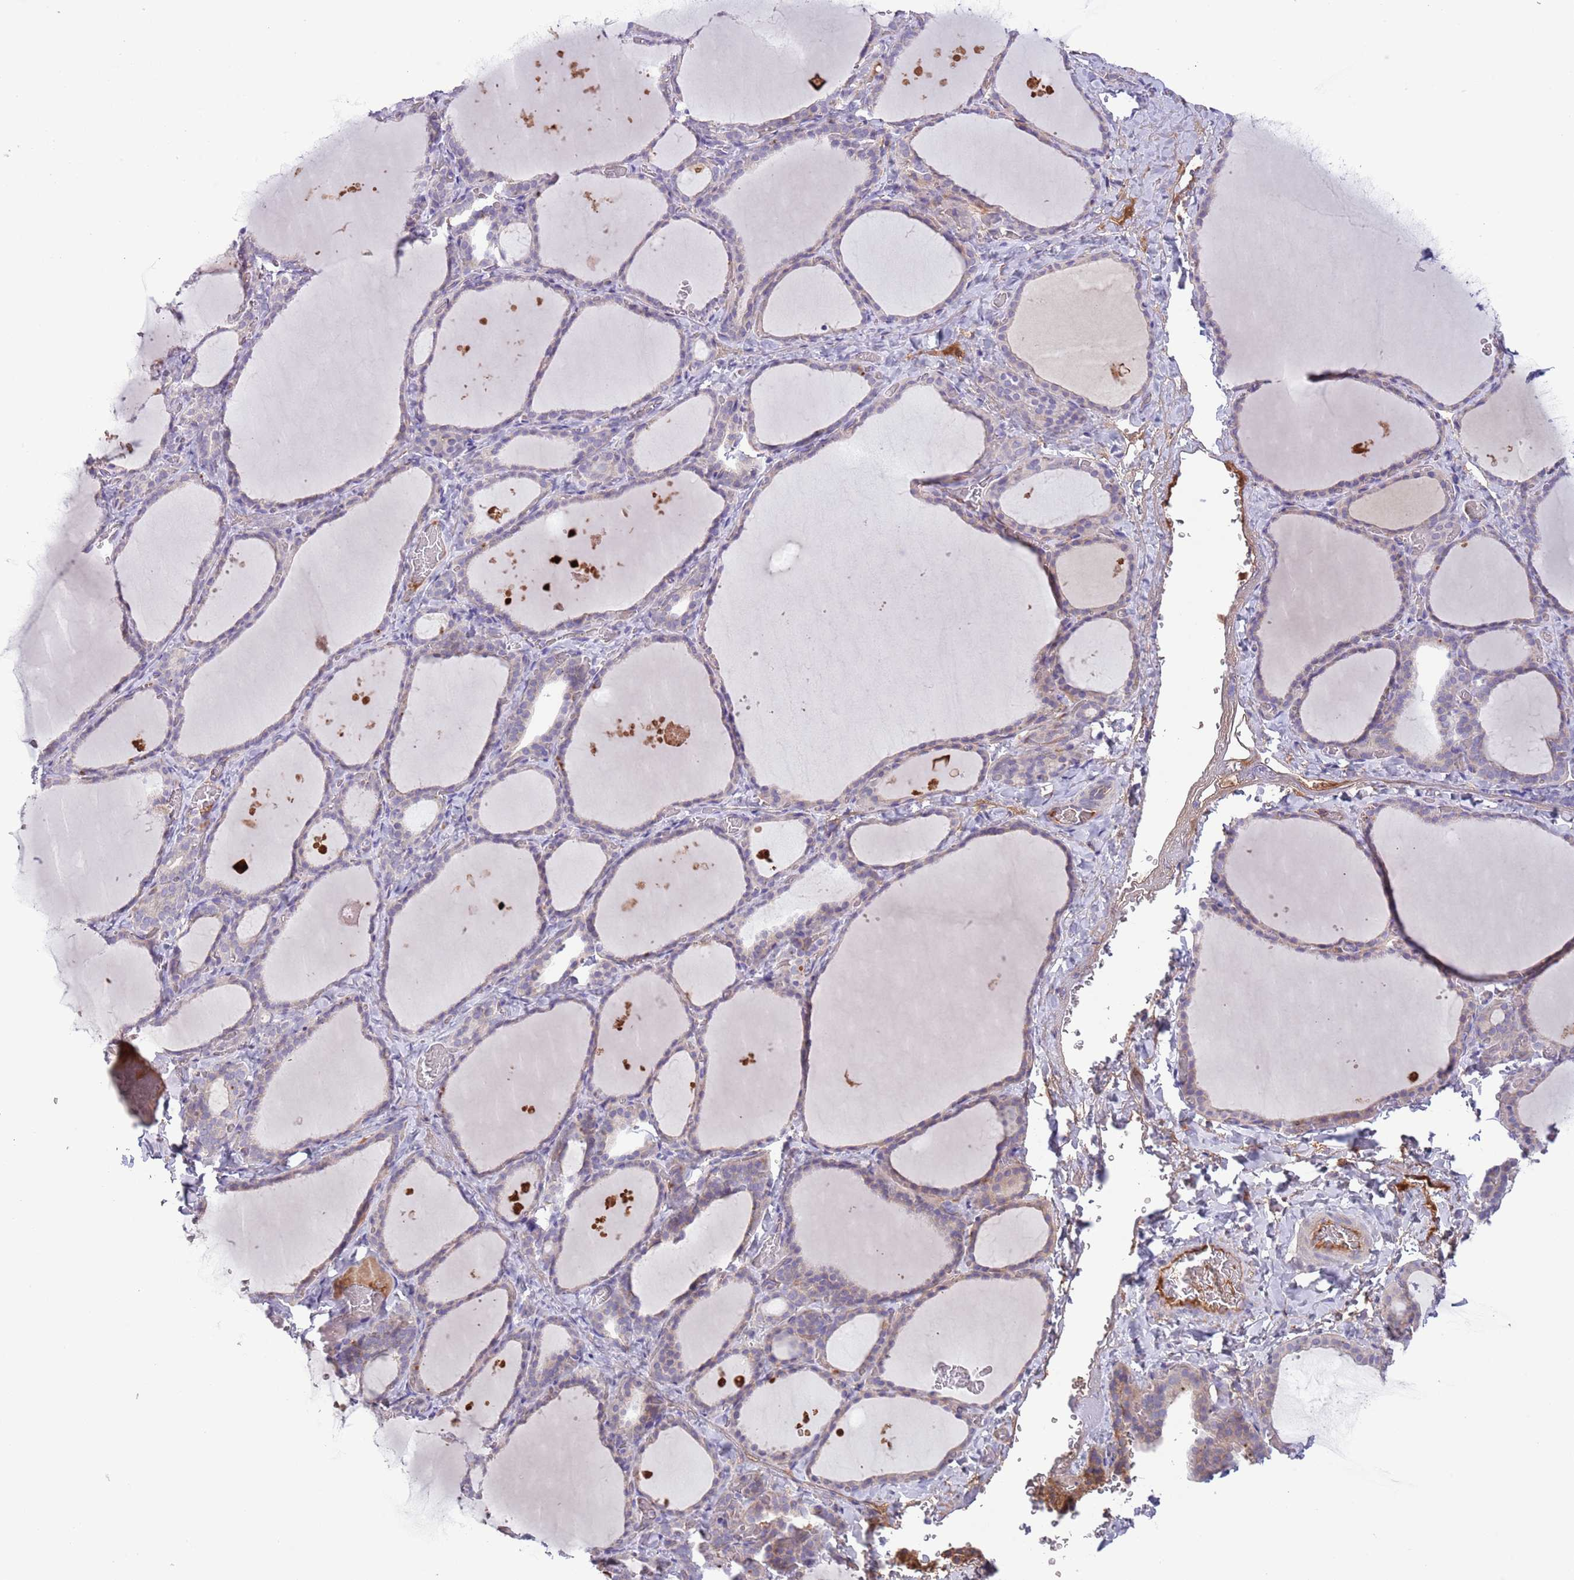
{"staining": {"intensity": "negative", "quantity": "none", "location": "none"}, "tissue": "thyroid gland", "cell_type": "Glandular cells", "image_type": "normal", "snomed": [{"axis": "morphology", "description": "Normal tissue, NOS"}, {"axis": "topography", "description": "Thyroid gland"}], "caption": "This is a histopathology image of IHC staining of unremarkable thyroid gland, which shows no expression in glandular cells.", "gene": "CFH", "patient": {"sex": "female", "age": 39}}